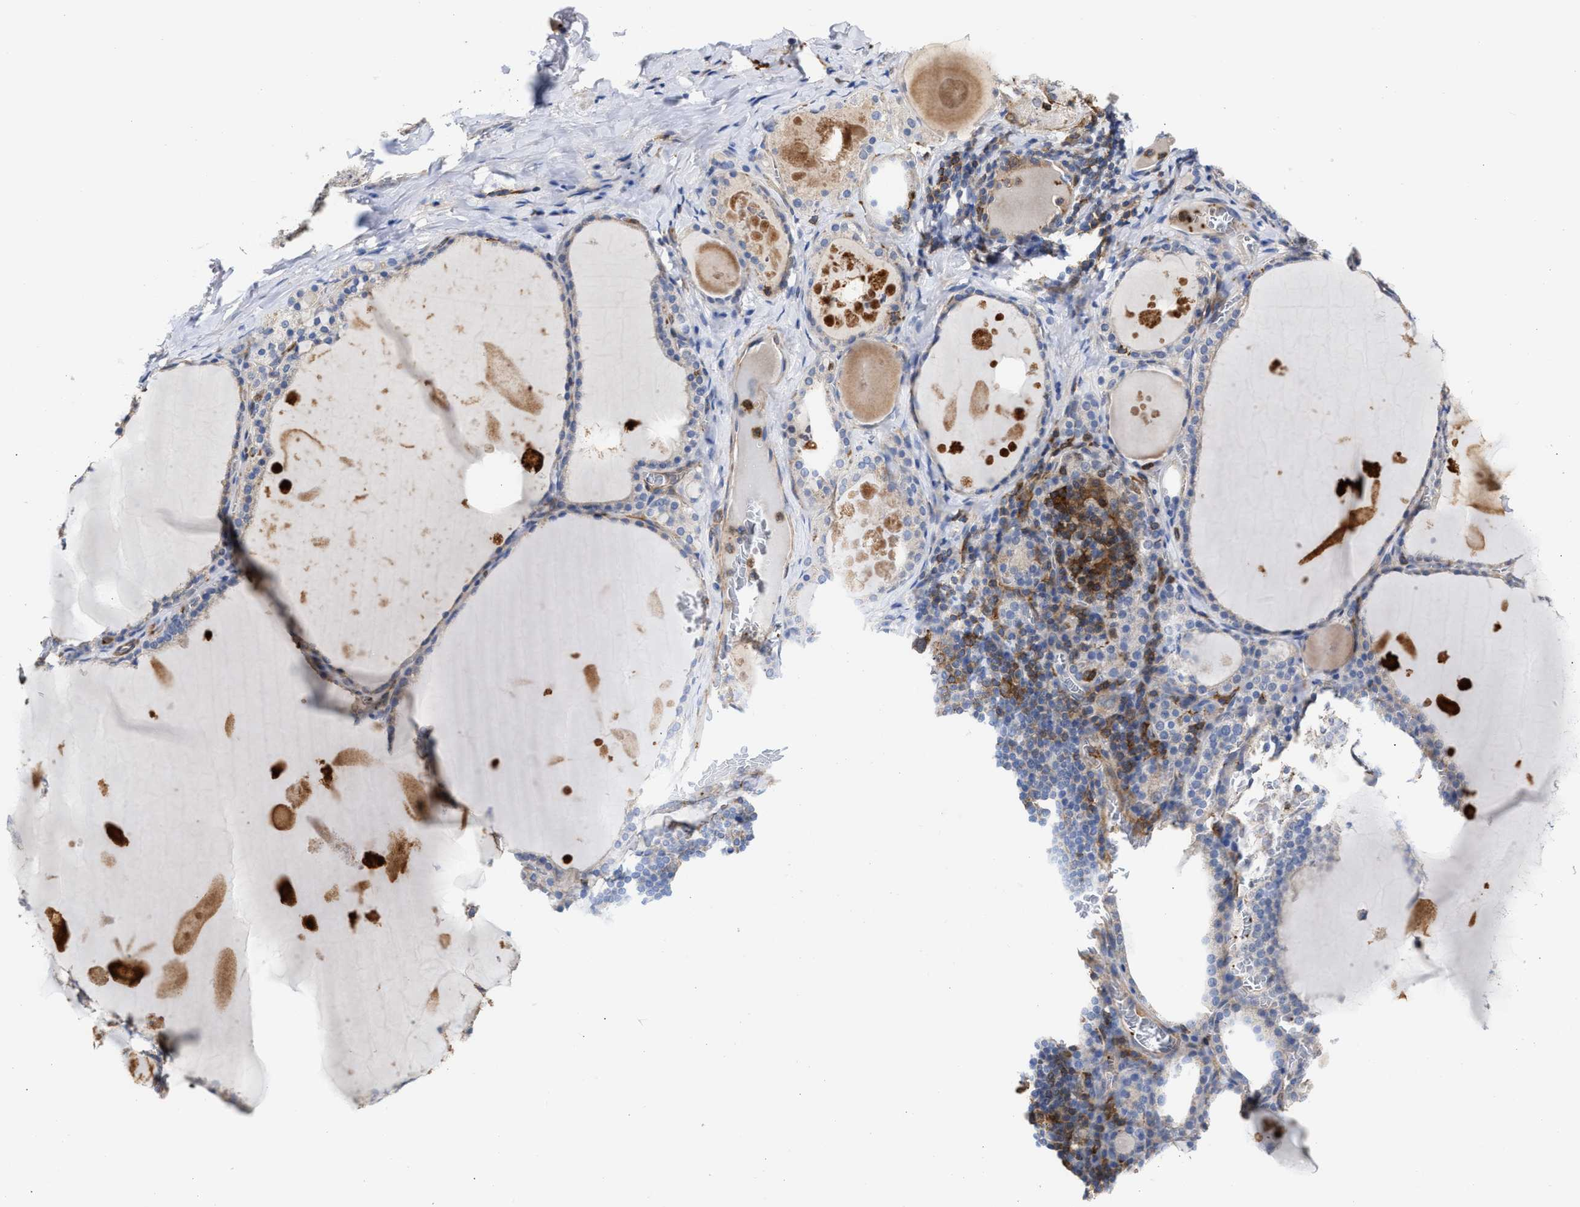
{"staining": {"intensity": "negative", "quantity": "none", "location": "none"}, "tissue": "thyroid gland", "cell_type": "Glandular cells", "image_type": "normal", "snomed": [{"axis": "morphology", "description": "Normal tissue, NOS"}, {"axis": "topography", "description": "Thyroid gland"}], "caption": "Immunohistochemistry (IHC) of normal human thyroid gland exhibits no staining in glandular cells.", "gene": "HS3ST5", "patient": {"sex": "male", "age": 56}}